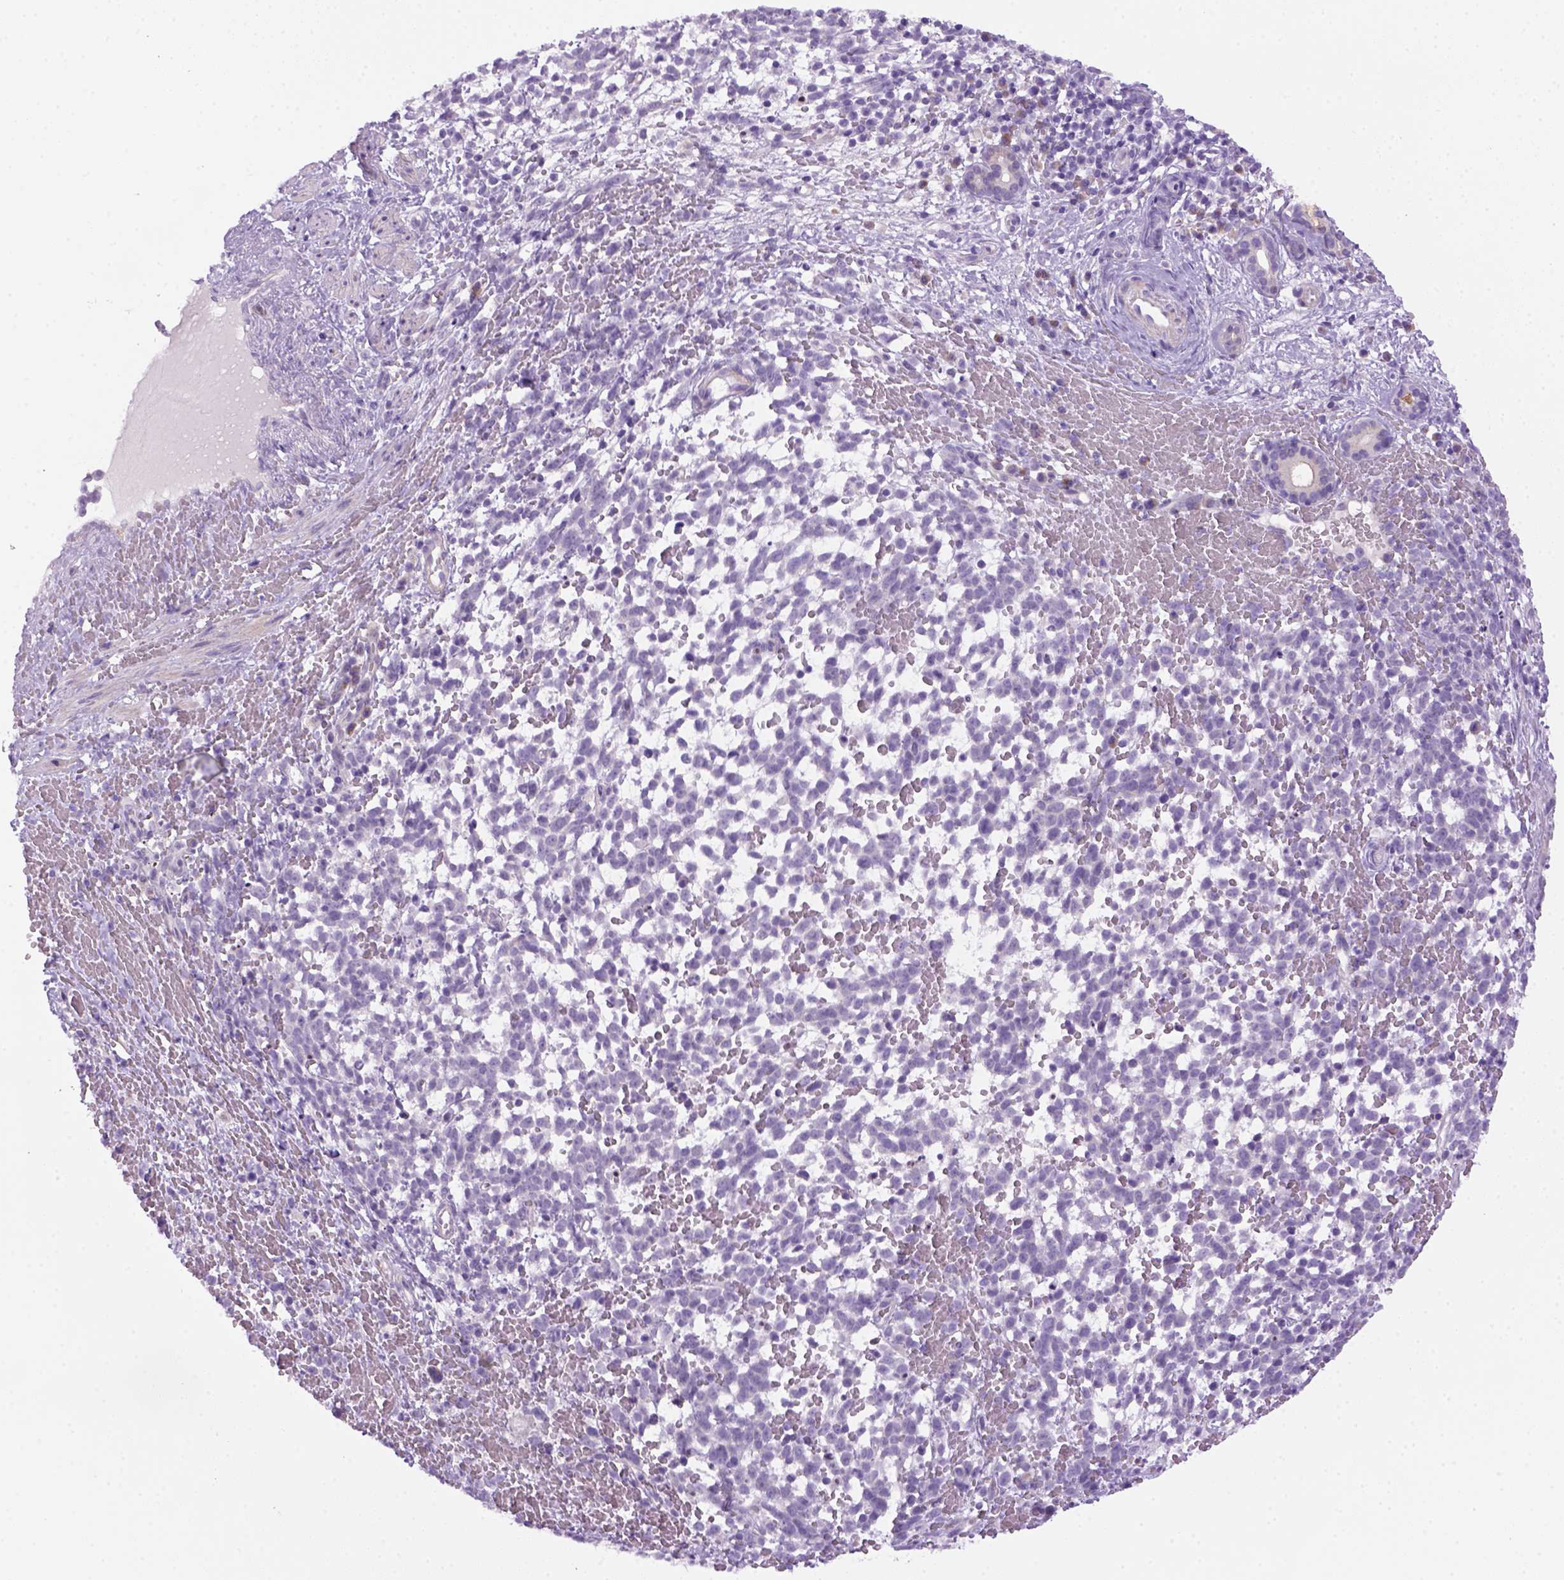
{"staining": {"intensity": "negative", "quantity": "none", "location": "none"}, "tissue": "melanoma", "cell_type": "Tumor cells", "image_type": "cancer", "snomed": [{"axis": "morphology", "description": "Malignant melanoma, NOS"}, {"axis": "topography", "description": "Skin"}], "caption": "IHC photomicrograph of human melanoma stained for a protein (brown), which reveals no expression in tumor cells.", "gene": "DNAH11", "patient": {"sex": "female", "age": 70}}